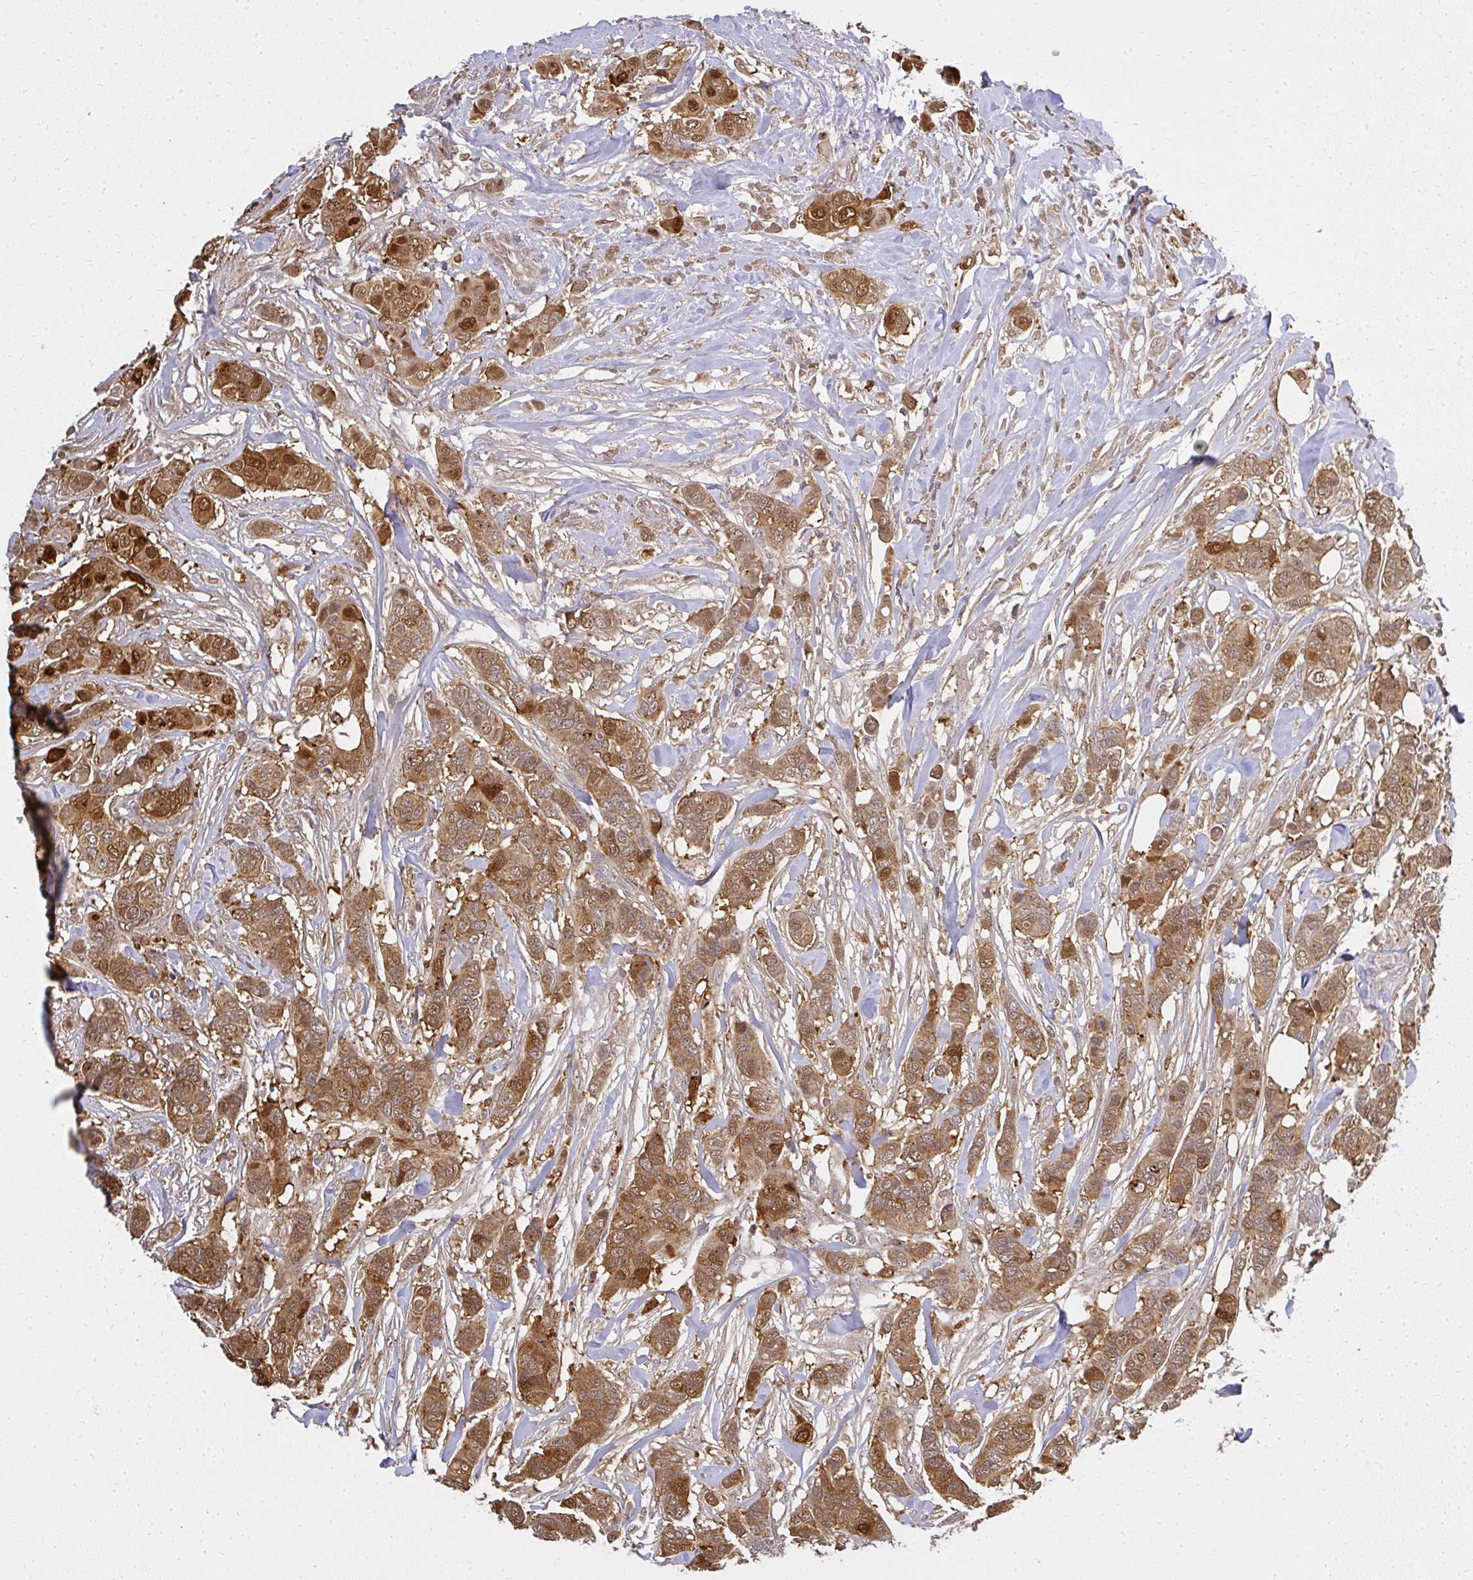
{"staining": {"intensity": "strong", "quantity": ">75%", "location": "cytoplasmic/membranous,nuclear"}, "tissue": "breast cancer", "cell_type": "Tumor cells", "image_type": "cancer", "snomed": [{"axis": "morphology", "description": "Lobular carcinoma"}, {"axis": "topography", "description": "Breast"}], "caption": "Immunohistochemistry staining of breast cancer (lobular carcinoma), which displays high levels of strong cytoplasmic/membranous and nuclear staining in about >75% of tumor cells indicating strong cytoplasmic/membranous and nuclear protein expression. The staining was performed using DAB (3,3'-diaminobenzidine) (brown) for protein detection and nuclei were counterstained in hematoxylin (blue).", "gene": "LARS2", "patient": {"sex": "female", "age": 51}}